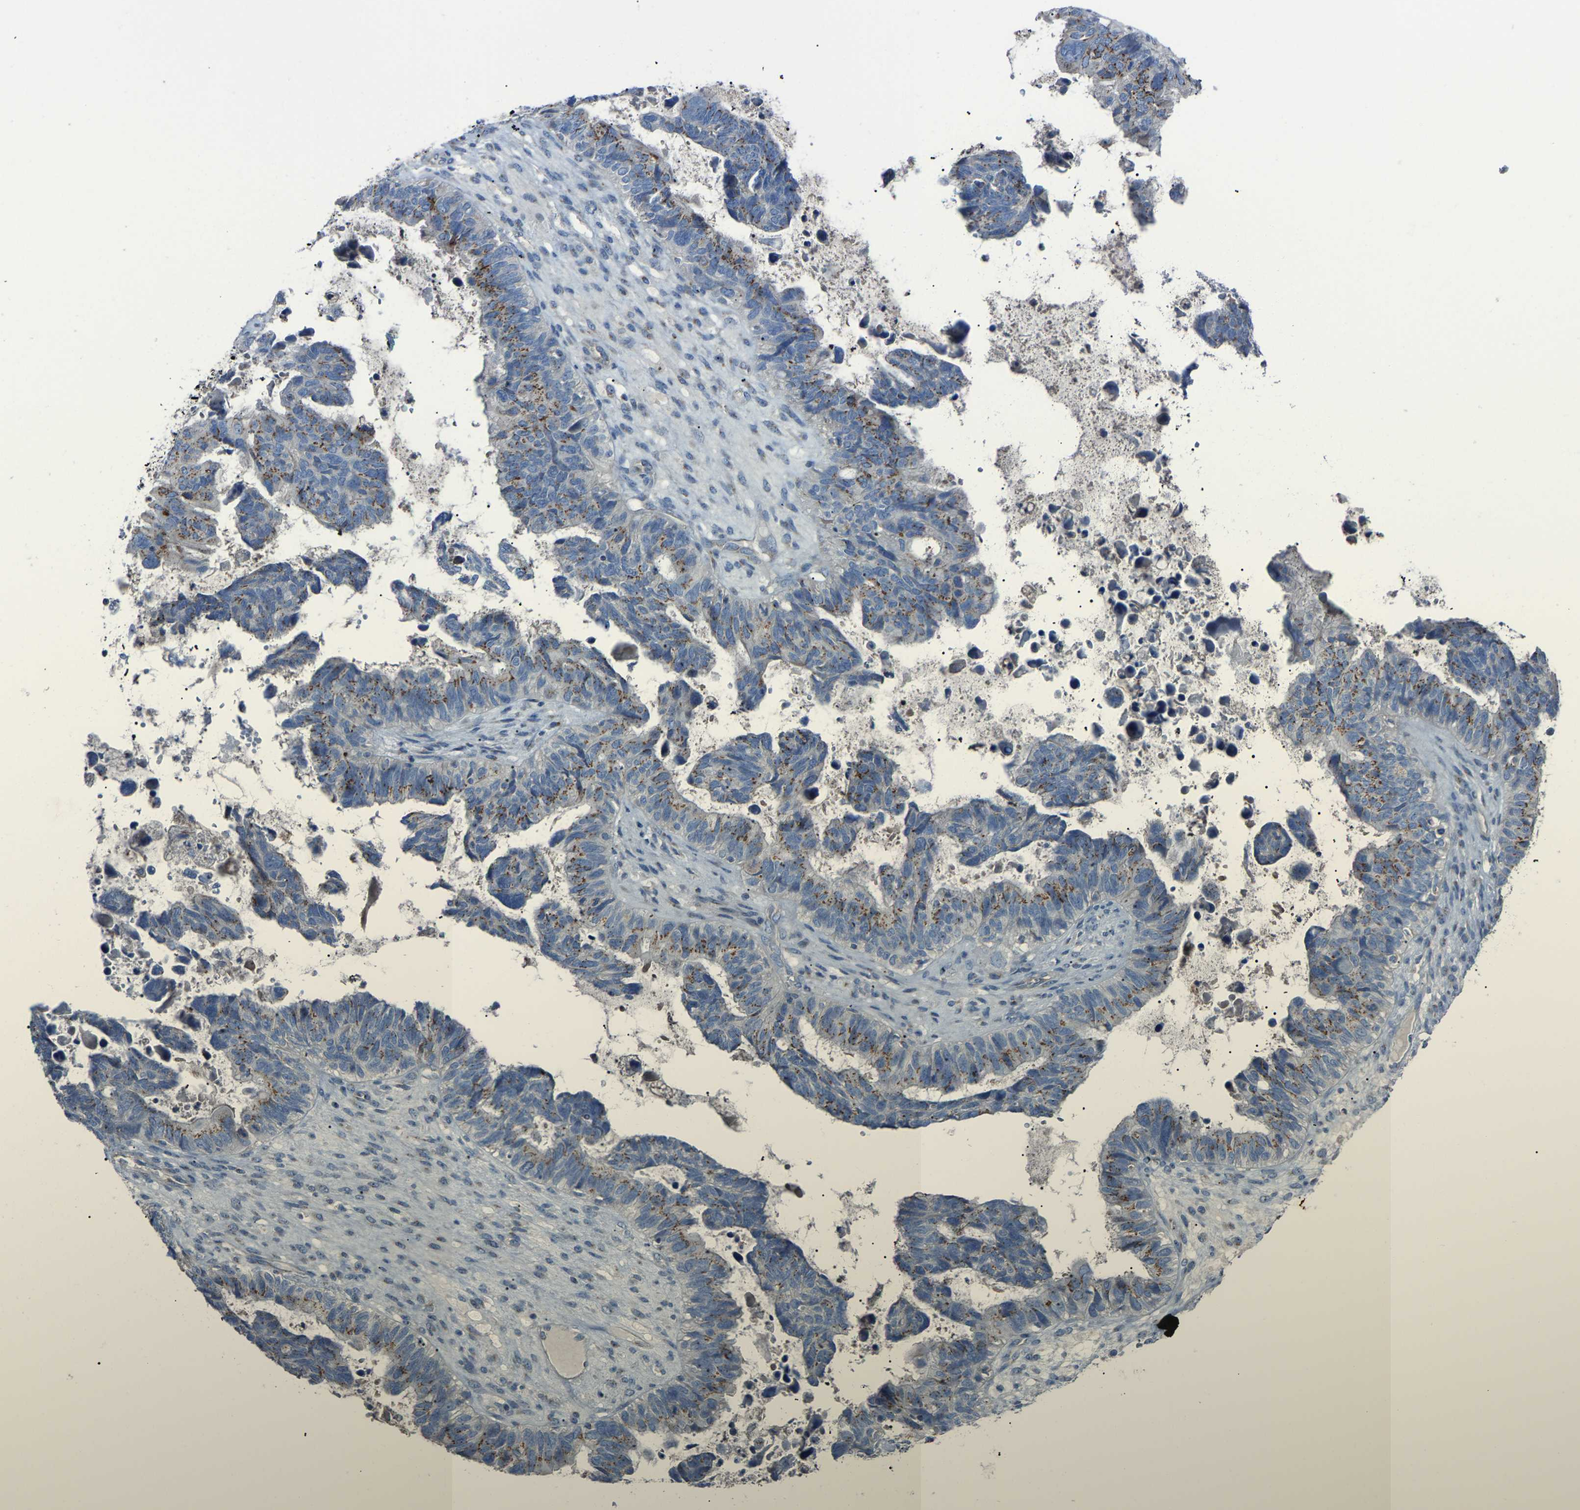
{"staining": {"intensity": "moderate", "quantity": ">75%", "location": "cytoplasmic/membranous"}, "tissue": "ovarian cancer", "cell_type": "Tumor cells", "image_type": "cancer", "snomed": [{"axis": "morphology", "description": "Cystadenocarcinoma, serous, NOS"}, {"axis": "topography", "description": "Ovary"}], "caption": "Human ovarian cancer stained for a protein (brown) reveals moderate cytoplasmic/membranous positive expression in about >75% of tumor cells.", "gene": "CANT1", "patient": {"sex": "female", "age": 79}}